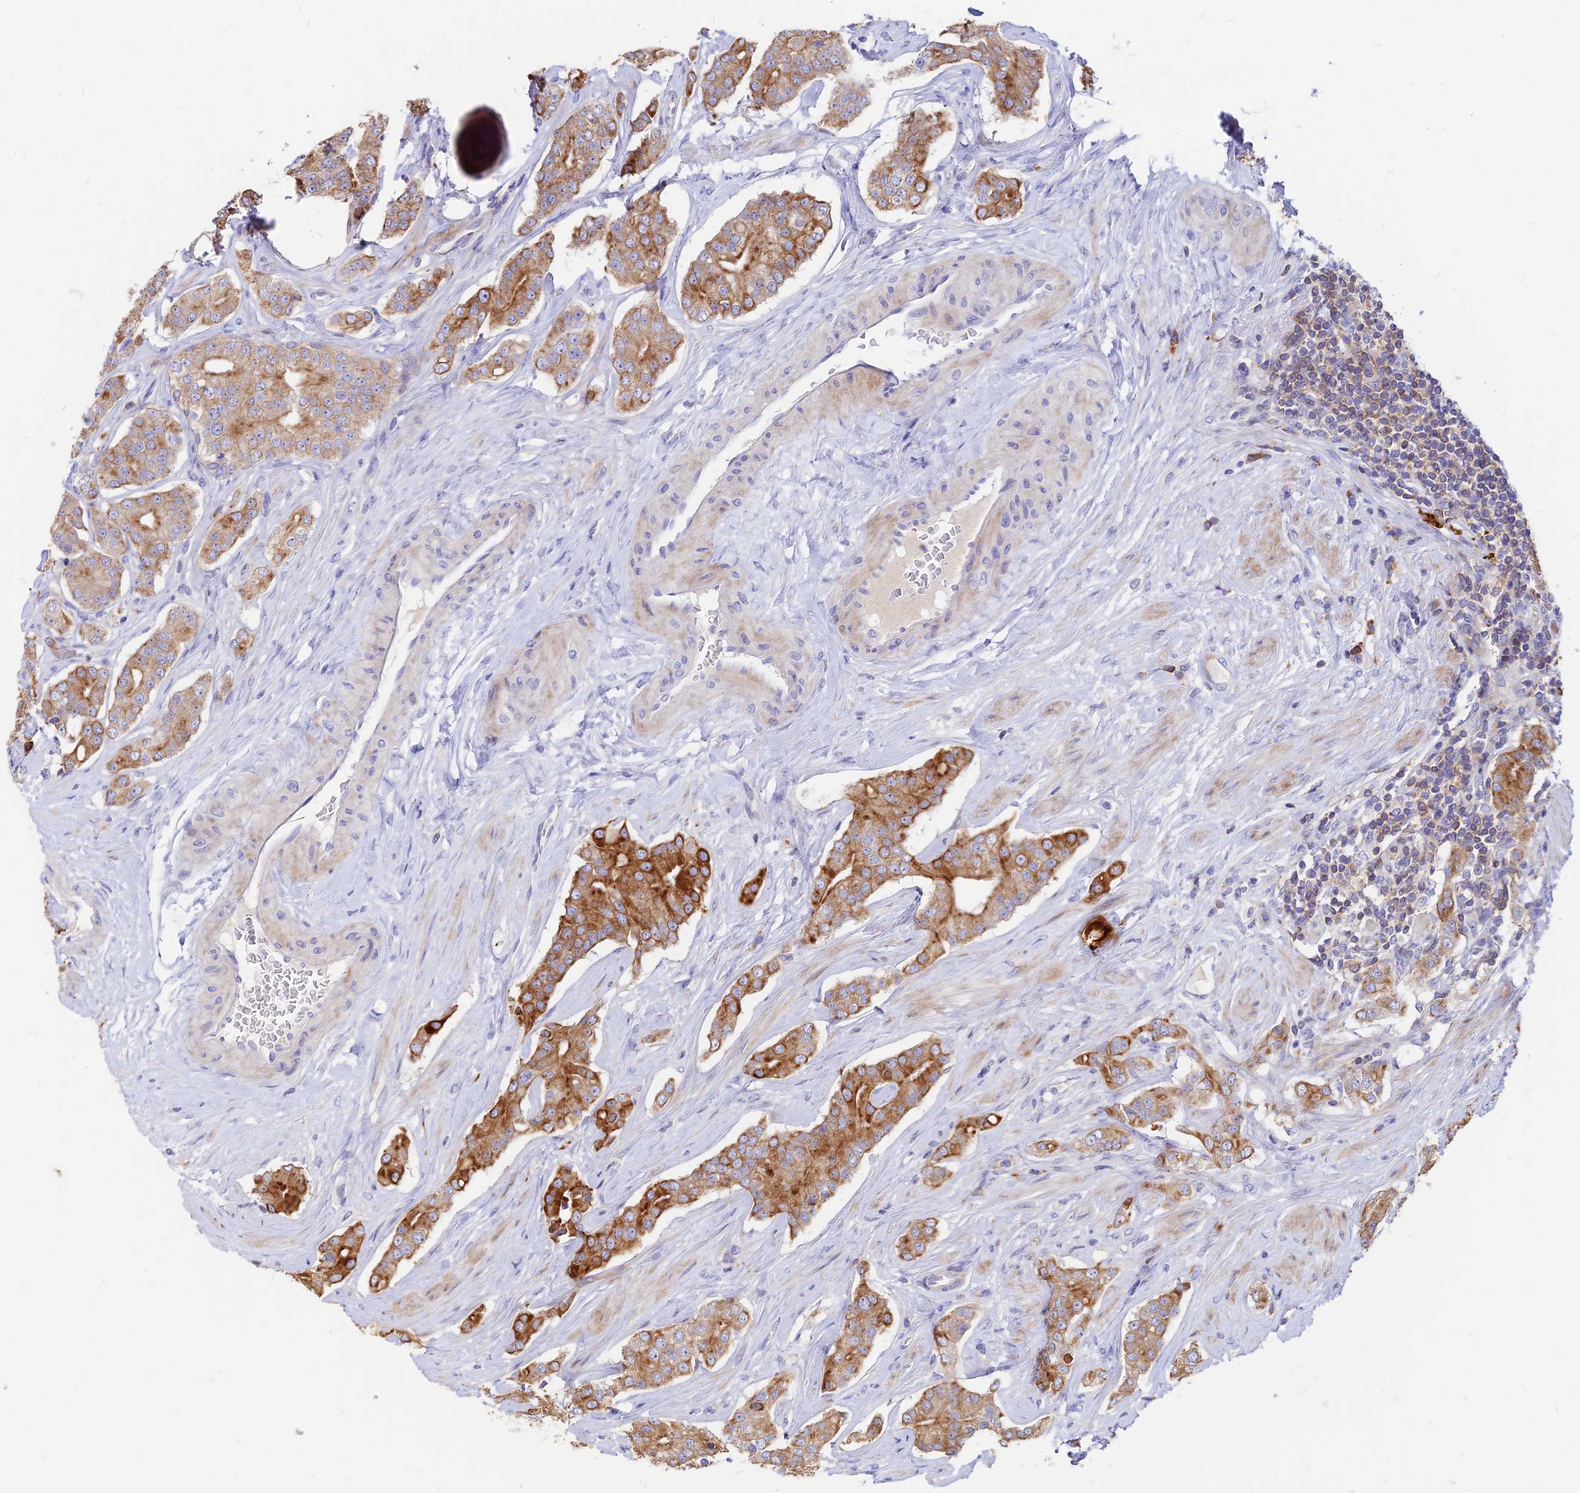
{"staining": {"intensity": "strong", "quantity": "<25%", "location": "cytoplasmic/membranous"}, "tissue": "prostate cancer", "cell_type": "Tumor cells", "image_type": "cancer", "snomed": [{"axis": "morphology", "description": "Adenocarcinoma, High grade"}, {"axis": "topography", "description": "Prostate"}], "caption": "Immunohistochemistry (IHC) staining of prostate cancer (adenocarcinoma (high-grade)), which shows medium levels of strong cytoplasmic/membranous positivity in approximately <25% of tumor cells indicating strong cytoplasmic/membranous protein staining. The staining was performed using DAB (3,3'-diaminobenzidine) (brown) for protein detection and nuclei were counterstained in hematoxylin (blue).", "gene": "DENND2D", "patient": {"sex": "male", "age": 71}}